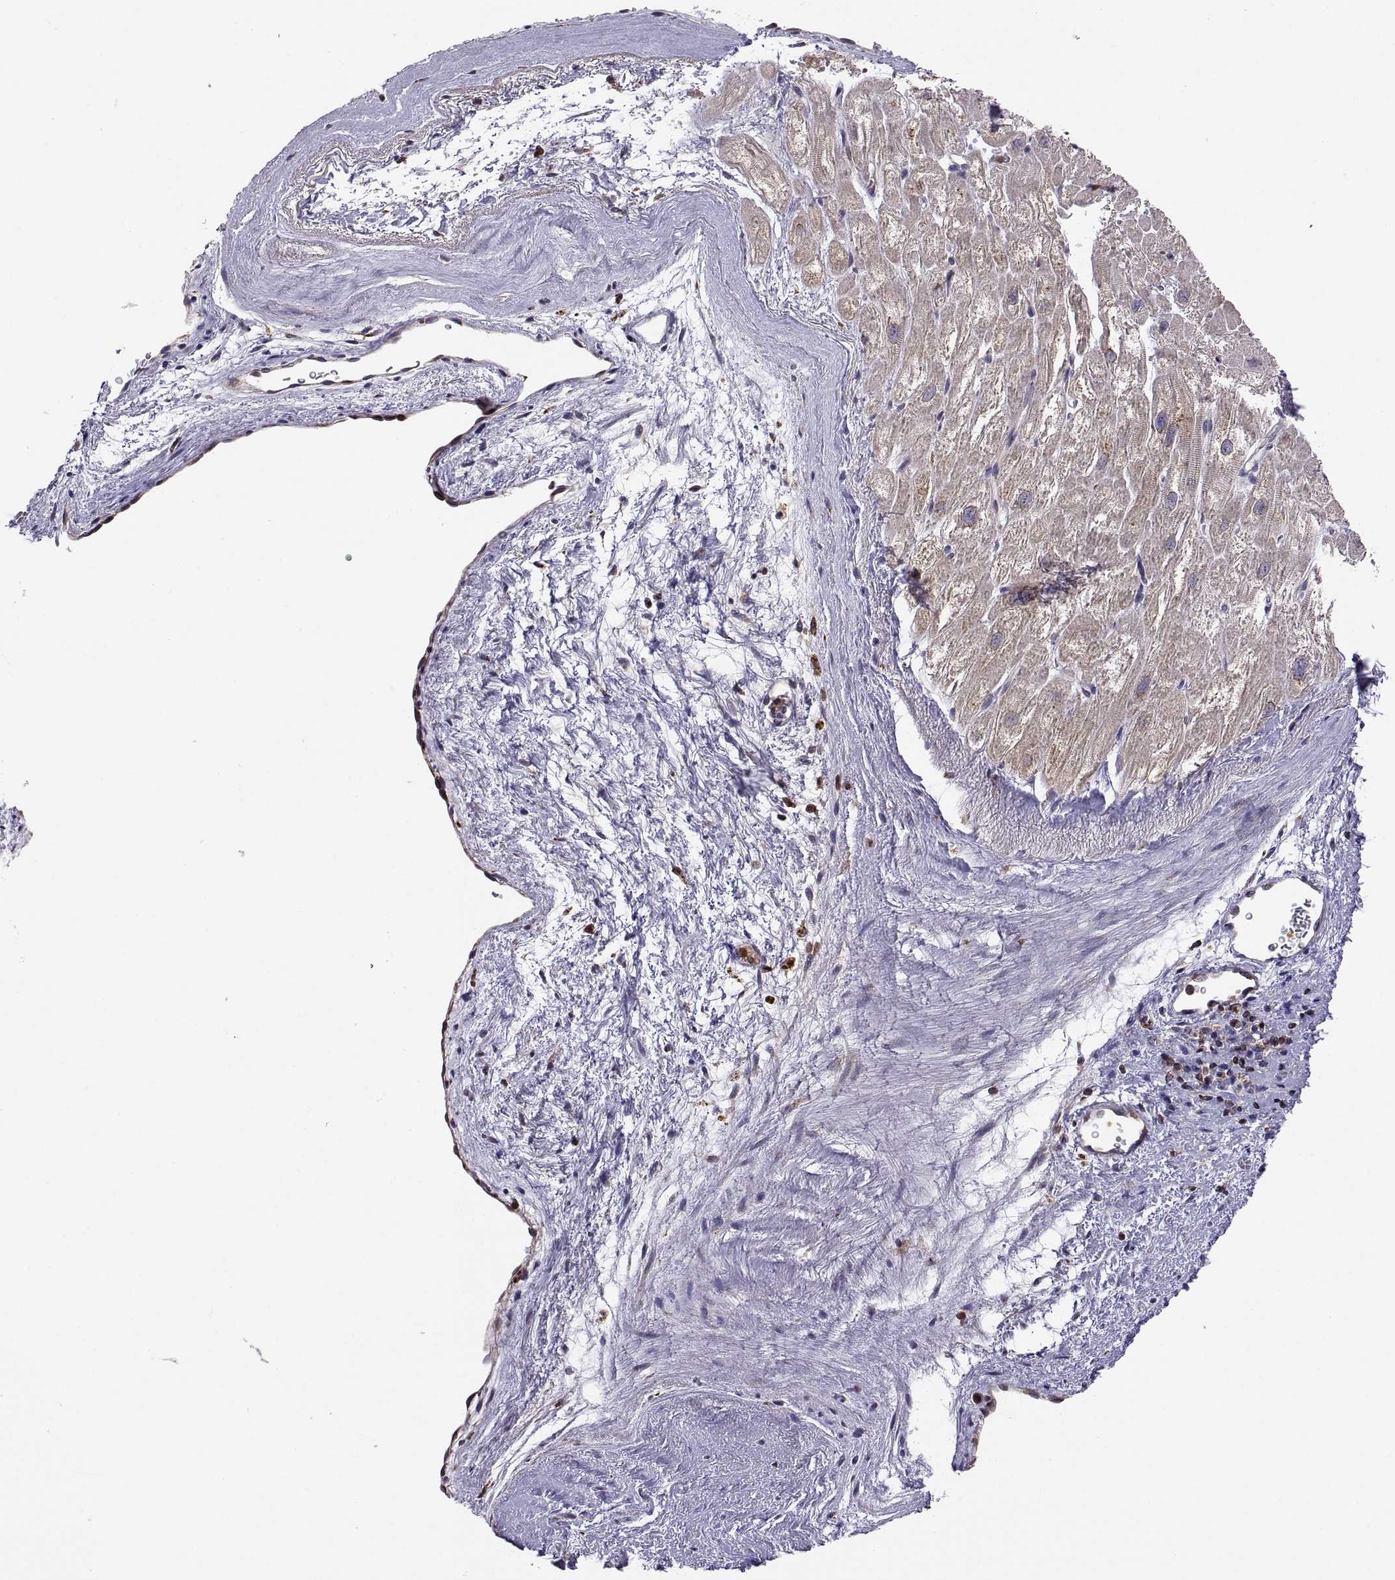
{"staining": {"intensity": "weak", "quantity": "<25%", "location": "cytoplasmic/membranous"}, "tissue": "heart muscle", "cell_type": "Cardiomyocytes", "image_type": "normal", "snomed": [{"axis": "morphology", "description": "Normal tissue, NOS"}, {"axis": "topography", "description": "Heart"}], "caption": "DAB immunohistochemical staining of unremarkable human heart muscle displays no significant staining in cardiomyocytes.", "gene": "ACAP1", "patient": {"sex": "male", "age": 61}}